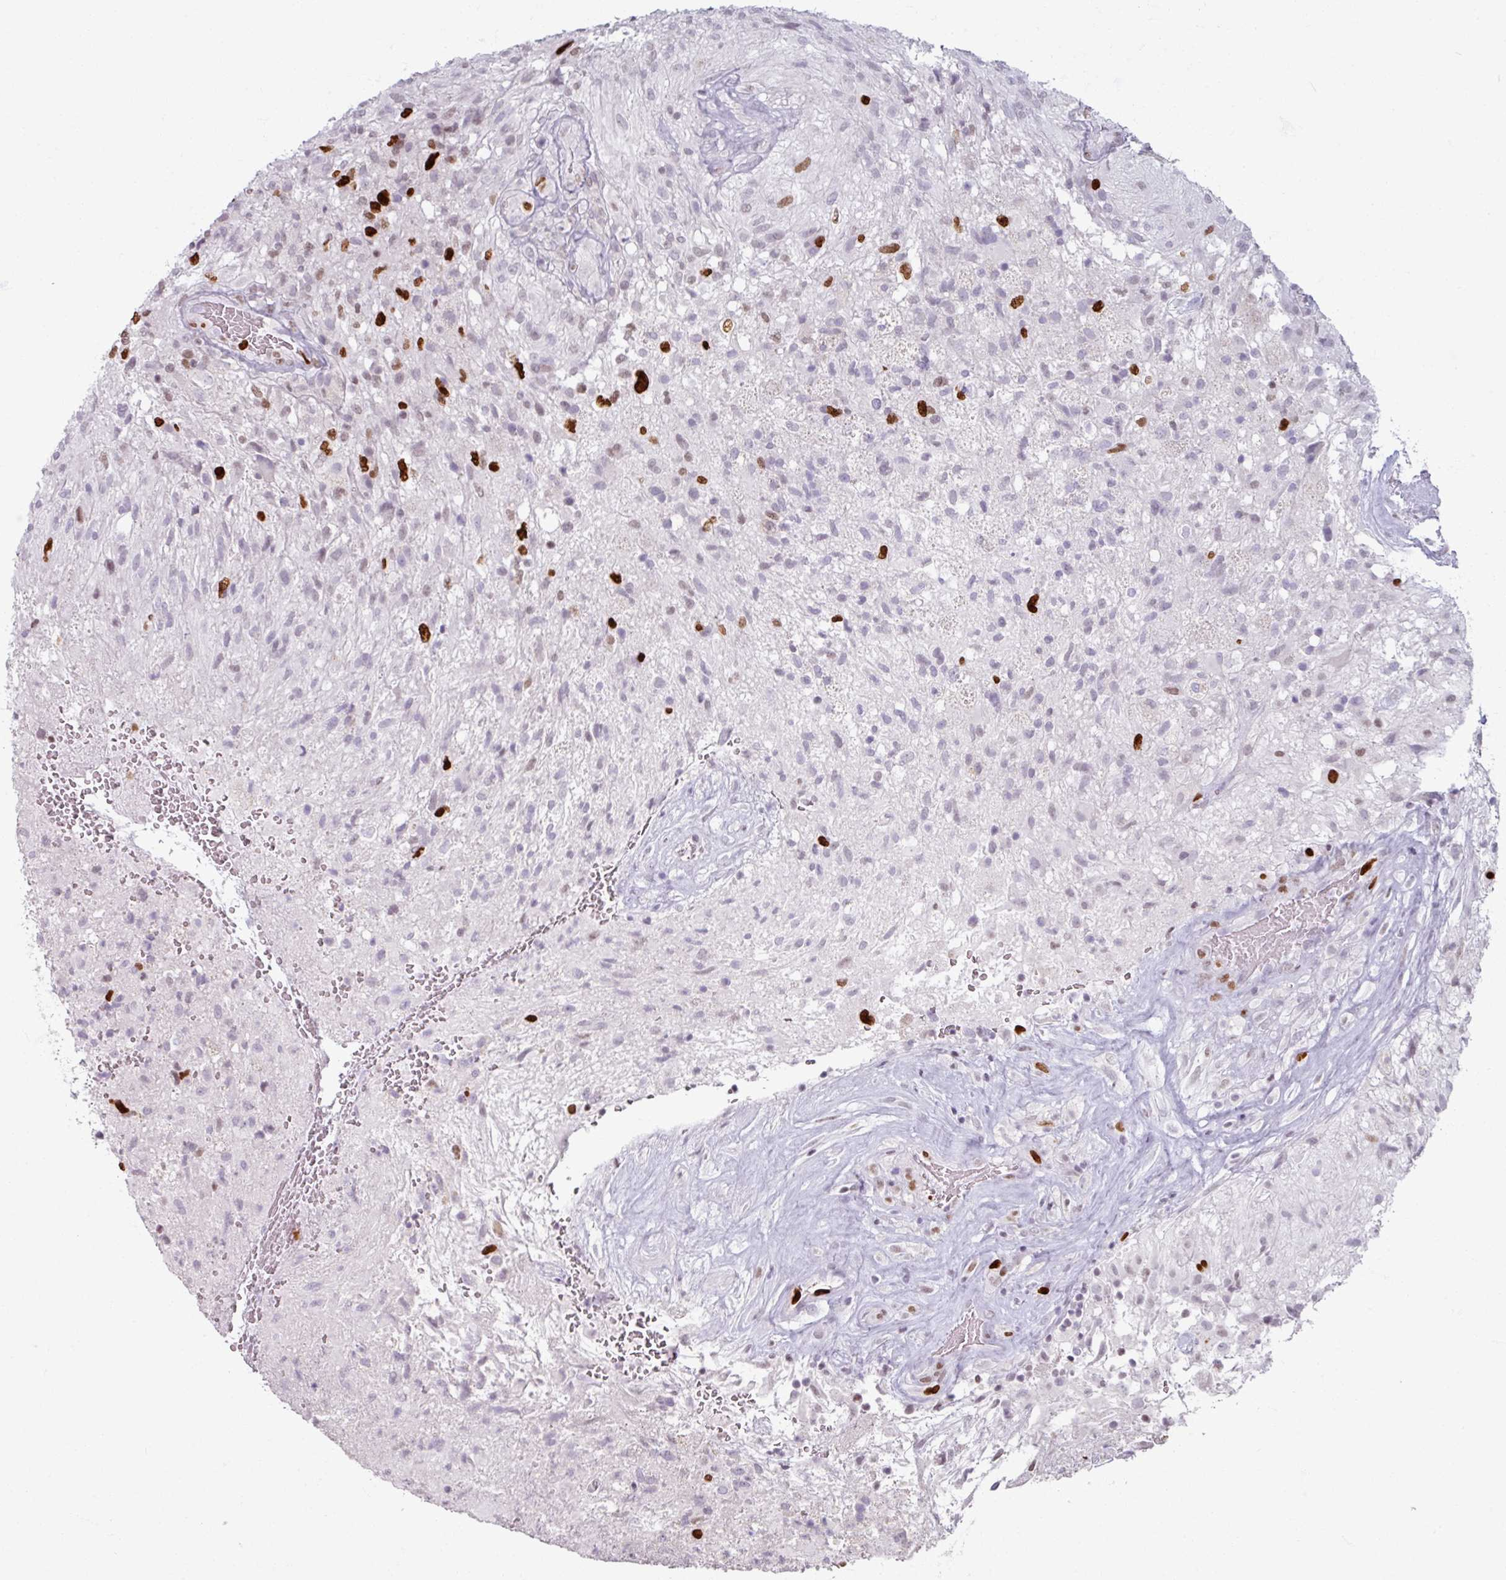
{"staining": {"intensity": "strong", "quantity": "<25%", "location": "nuclear"}, "tissue": "glioma", "cell_type": "Tumor cells", "image_type": "cancer", "snomed": [{"axis": "morphology", "description": "Glioma, malignant, High grade"}, {"axis": "topography", "description": "Brain"}], "caption": "A micrograph of human glioma stained for a protein demonstrates strong nuclear brown staining in tumor cells.", "gene": "ATAD2", "patient": {"sex": "male", "age": 56}}